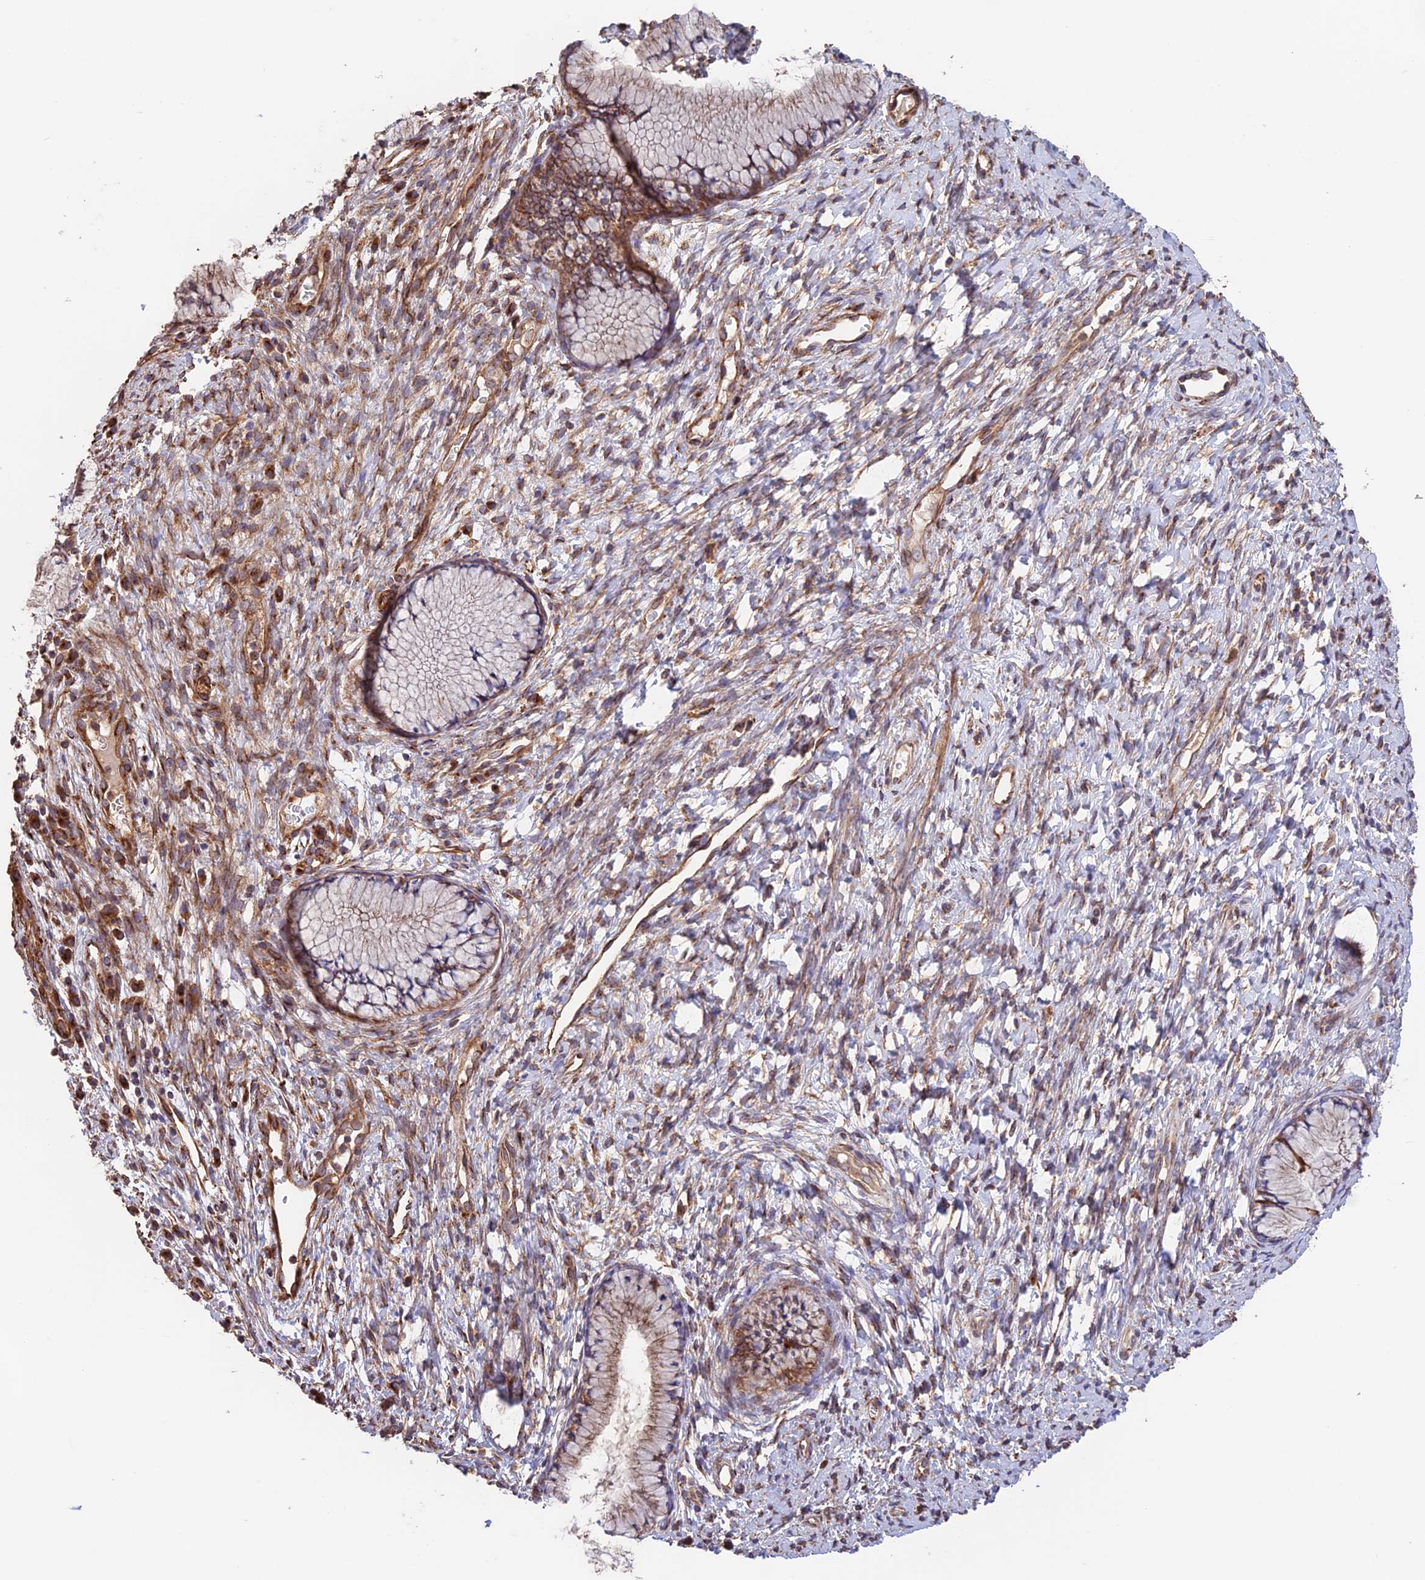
{"staining": {"intensity": "moderate", "quantity": "<25%", "location": "cytoplasmic/membranous"}, "tissue": "cervix", "cell_type": "Glandular cells", "image_type": "normal", "snomed": [{"axis": "morphology", "description": "Normal tissue, NOS"}, {"axis": "topography", "description": "Cervix"}], "caption": "Immunohistochemistry of normal cervix demonstrates low levels of moderate cytoplasmic/membranous expression in approximately <25% of glandular cells.", "gene": "EMC3", "patient": {"sex": "female", "age": 42}}